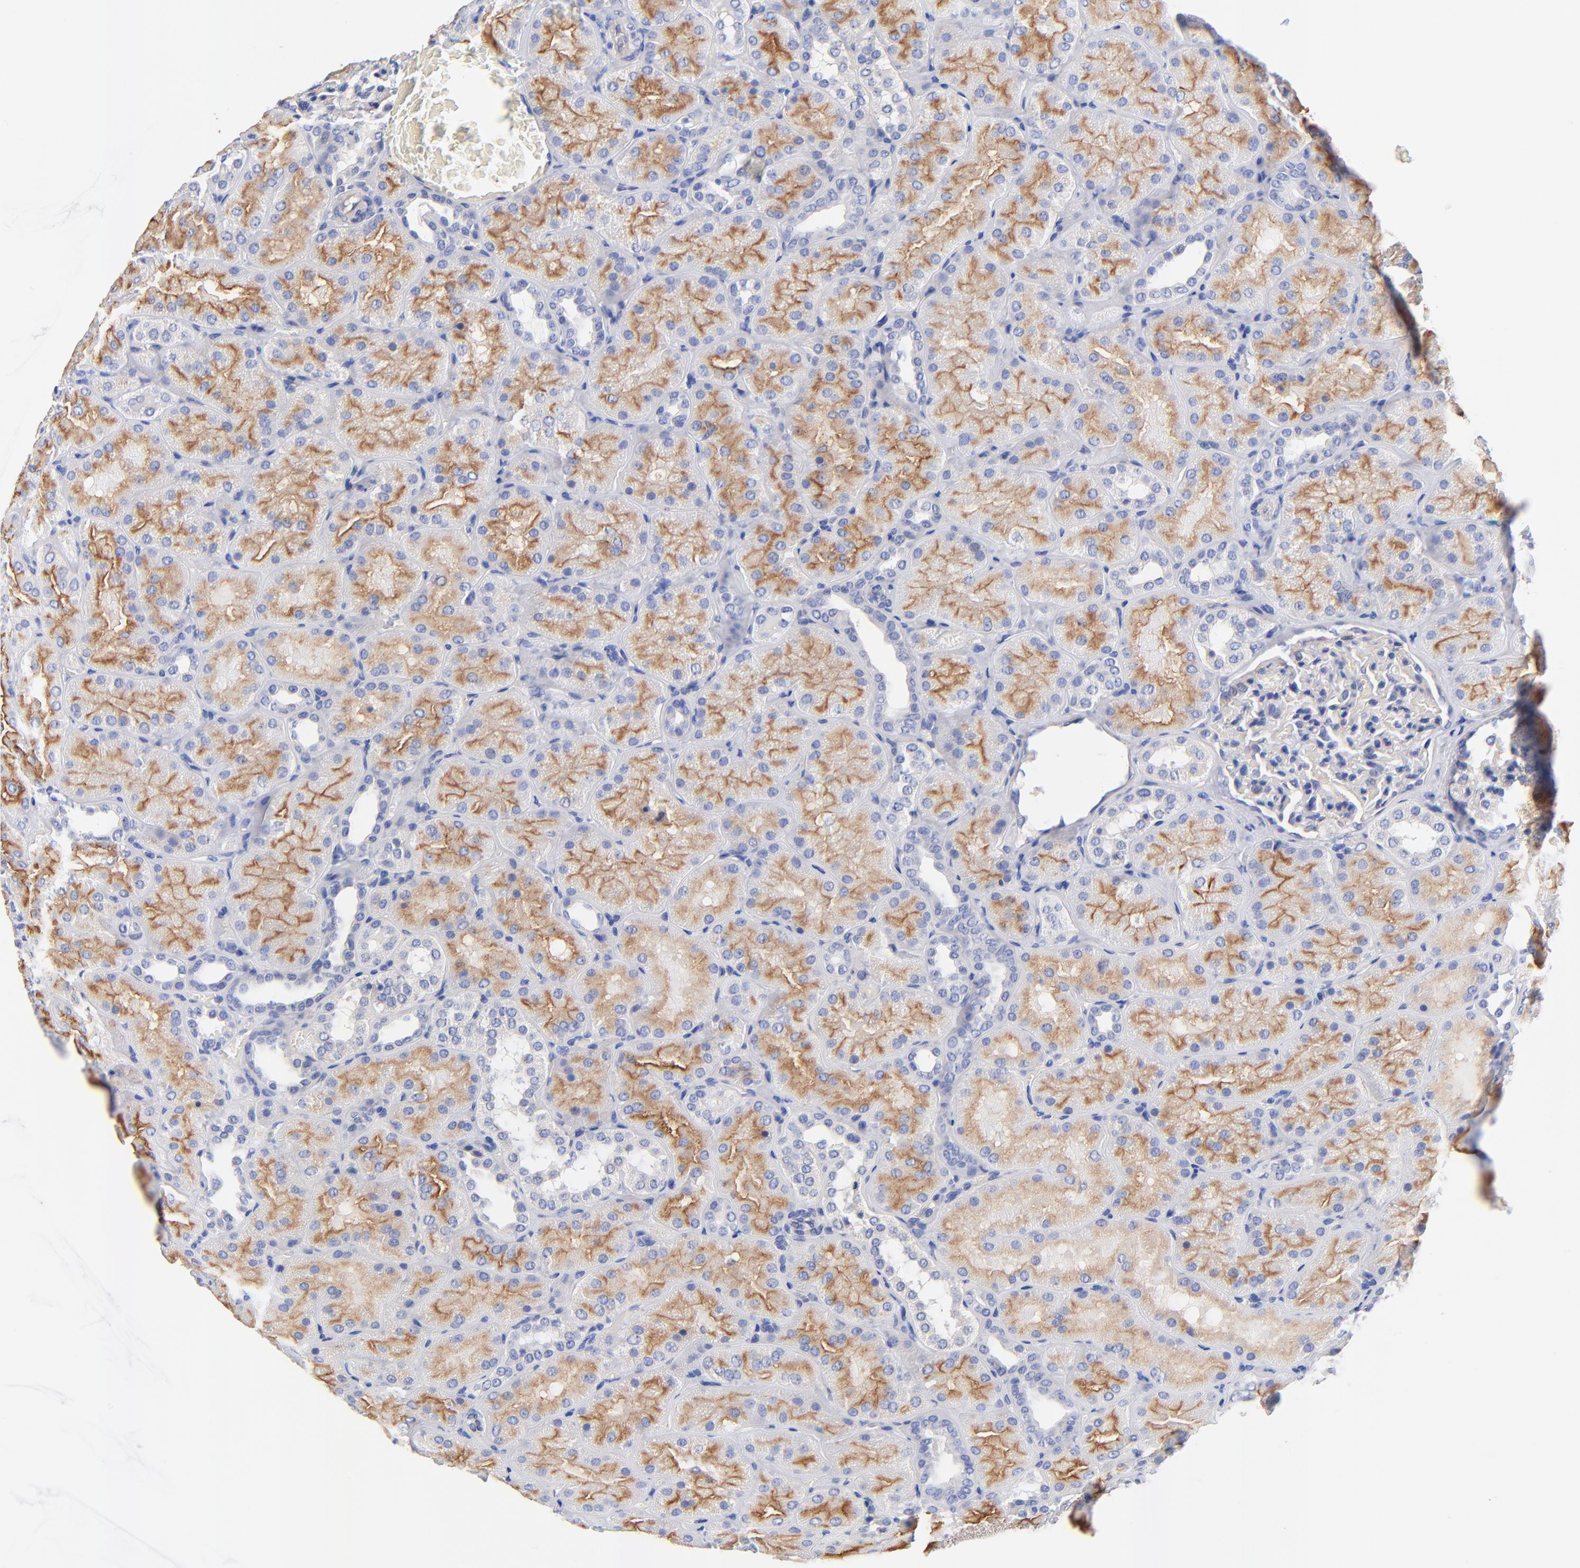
{"staining": {"intensity": "negative", "quantity": "none", "location": "none"}, "tissue": "kidney", "cell_type": "Cells in glomeruli", "image_type": "normal", "snomed": [{"axis": "morphology", "description": "Normal tissue, NOS"}, {"axis": "topography", "description": "Kidney"}], "caption": "Immunohistochemistry (IHC) photomicrograph of normal kidney: human kidney stained with DAB displays no significant protein staining in cells in glomeruli.", "gene": "SLC44A2", "patient": {"sex": "male", "age": 28}}